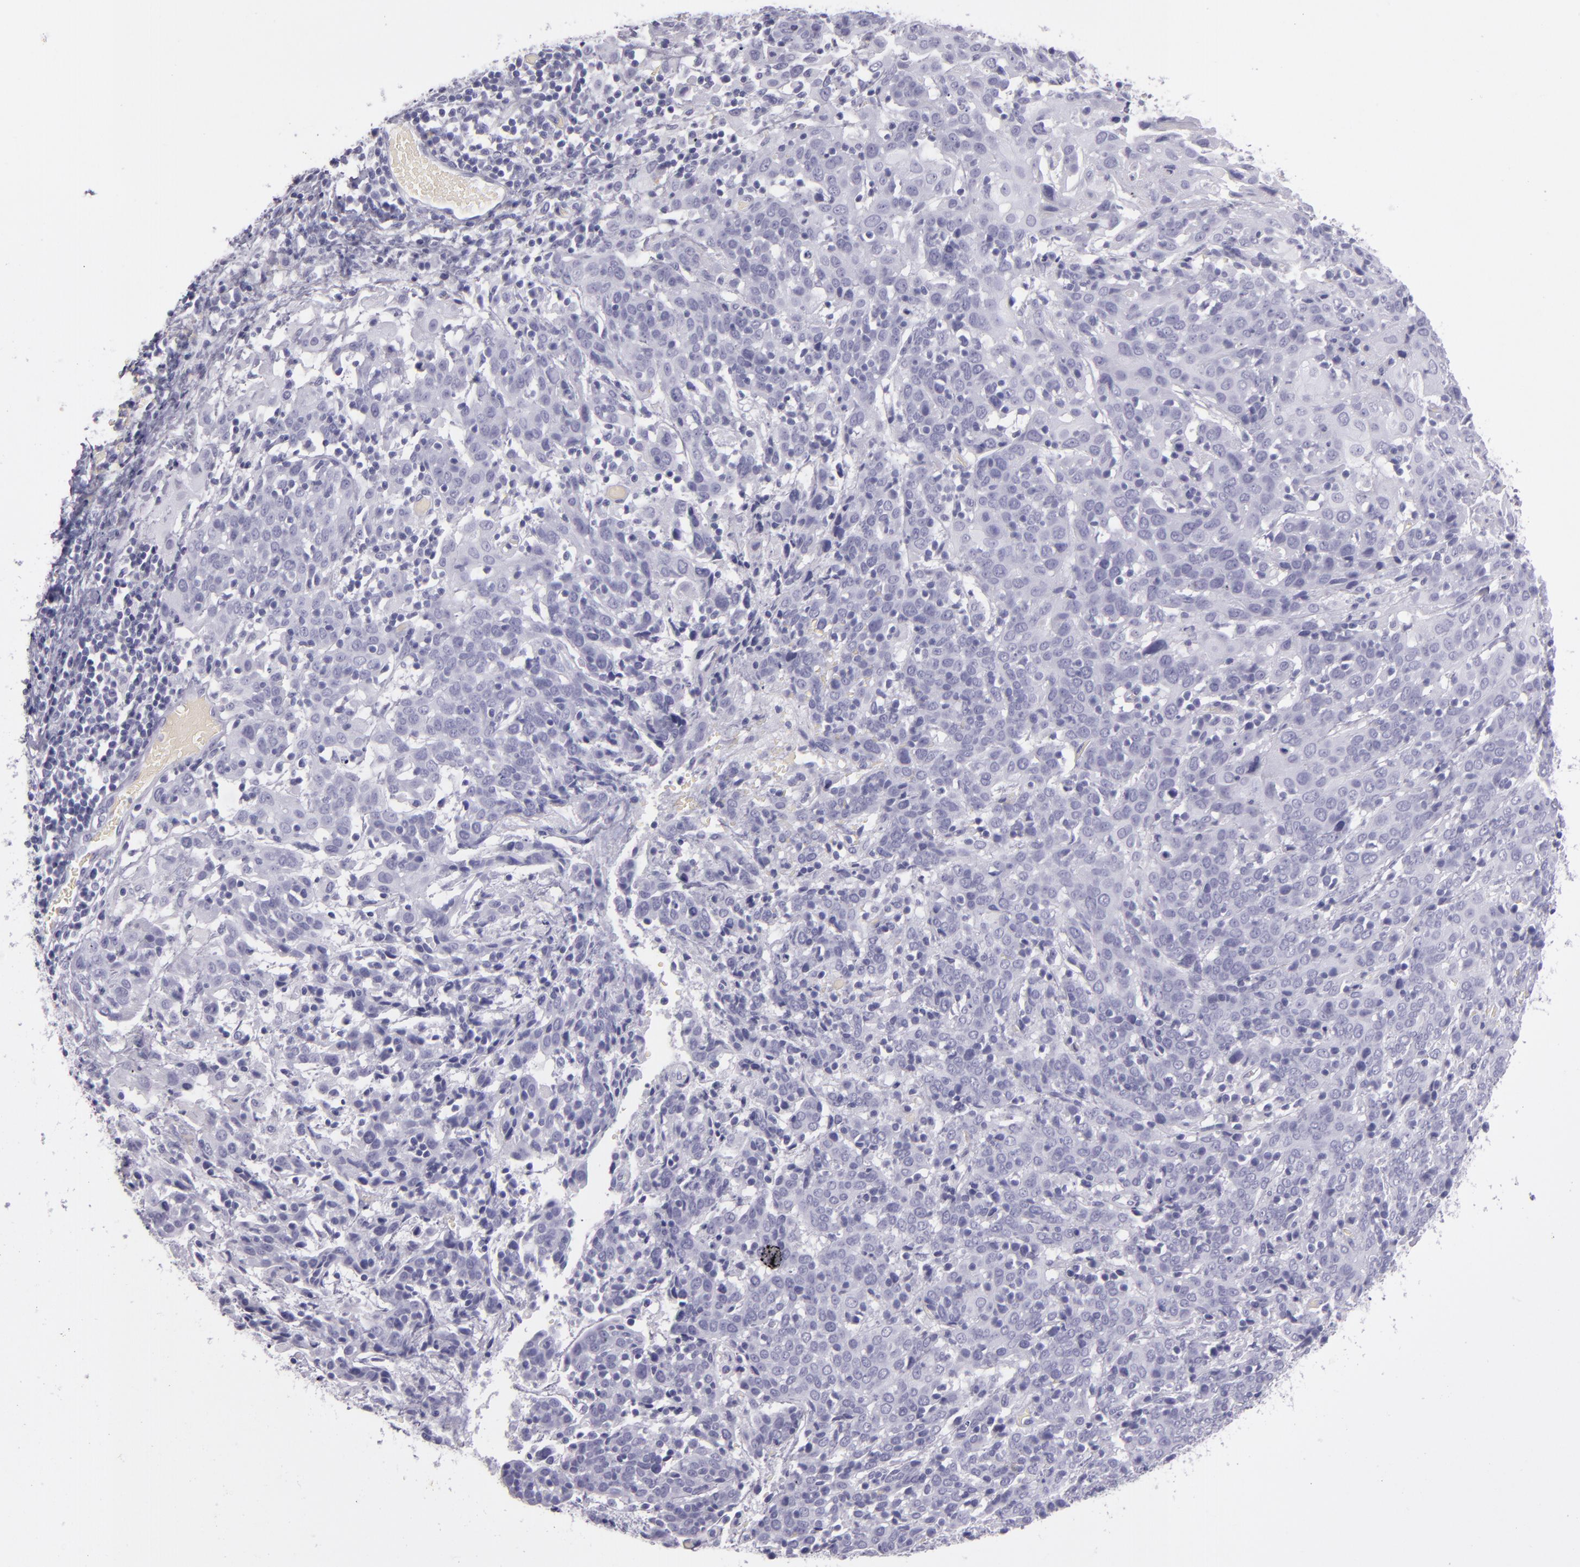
{"staining": {"intensity": "negative", "quantity": "none", "location": "none"}, "tissue": "cervical cancer", "cell_type": "Tumor cells", "image_type": "cancer", "snomed": [{"axis": "morphology", "description": "Normal tissue, NOS"}, {"axis": "morphology", "description": "Squamous cell carcinoma, NOS"}, {"axis": "topography", "description": "Cervix"}], "caption": "High magnification brightfield microscopy of cervical squamous cell carcinoma stained with DAB (brown) and counterstained with hematoxylin (blue): tumor cells show no significant staining.", "gene": "CR2", "patient": {"sex": "female", "age": 67}}